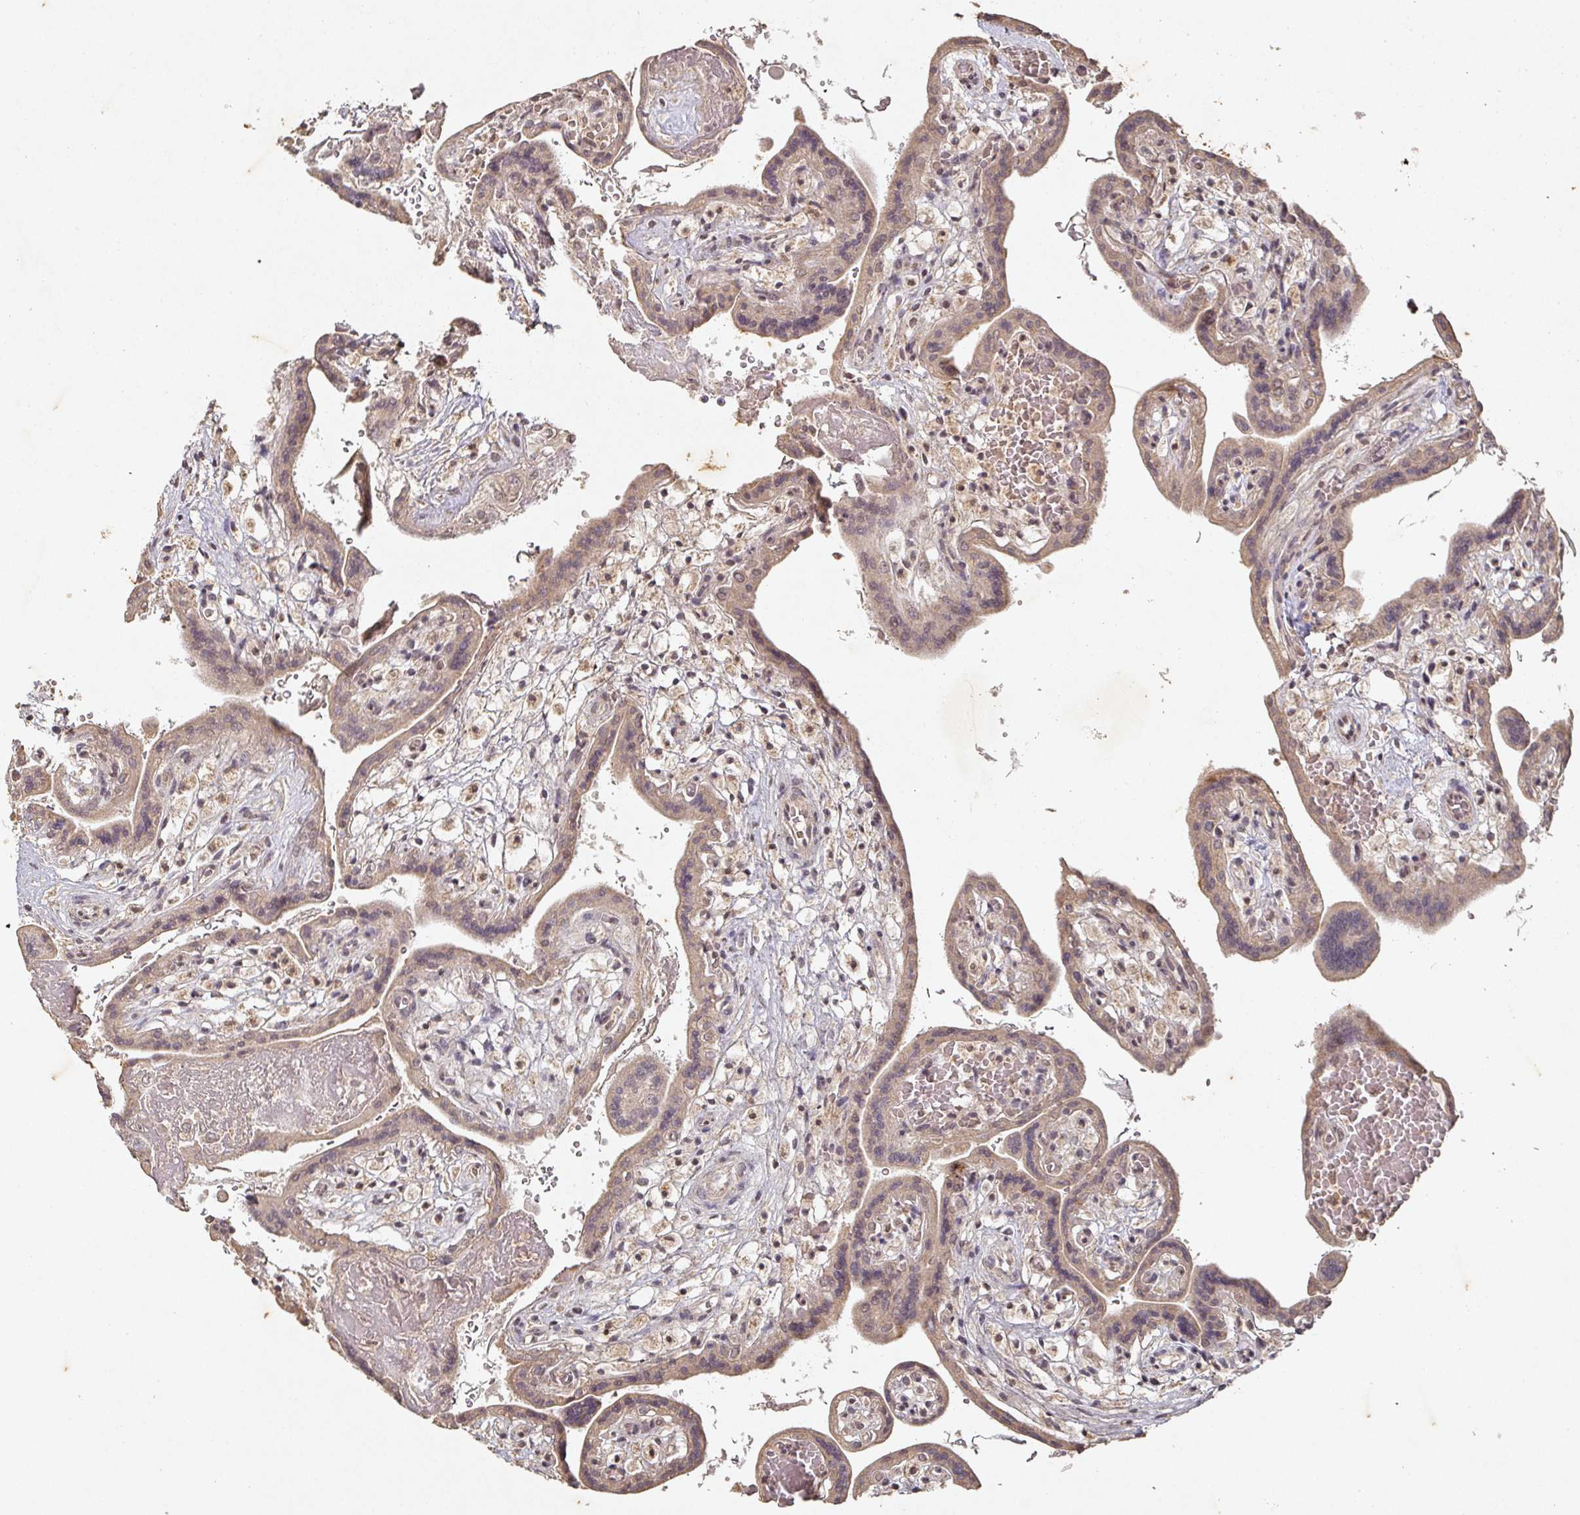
{"staining": {"intensity": "weak", "quantity": "25%-75%", "location": "cytoplasmic/membranous,nuclear"}, "tissue": "placenta", "cell_type": "Decidual cells", "image_type": "normal", "snomed": [{"axis": "morphology", "description": "Normal tissue, NOS"}, {"axis": "topography", "description": "Placenta"}], "caption": "IHC photomicrograph of benign human placenta stained for a protein (brown), which shows low levels of weak cytoplasmic/membranous,nuclear expression in approximately 25%-75% of decidual cells.", "gene": "CAPN5", "patient": {"sex": "female", "age": 37}}